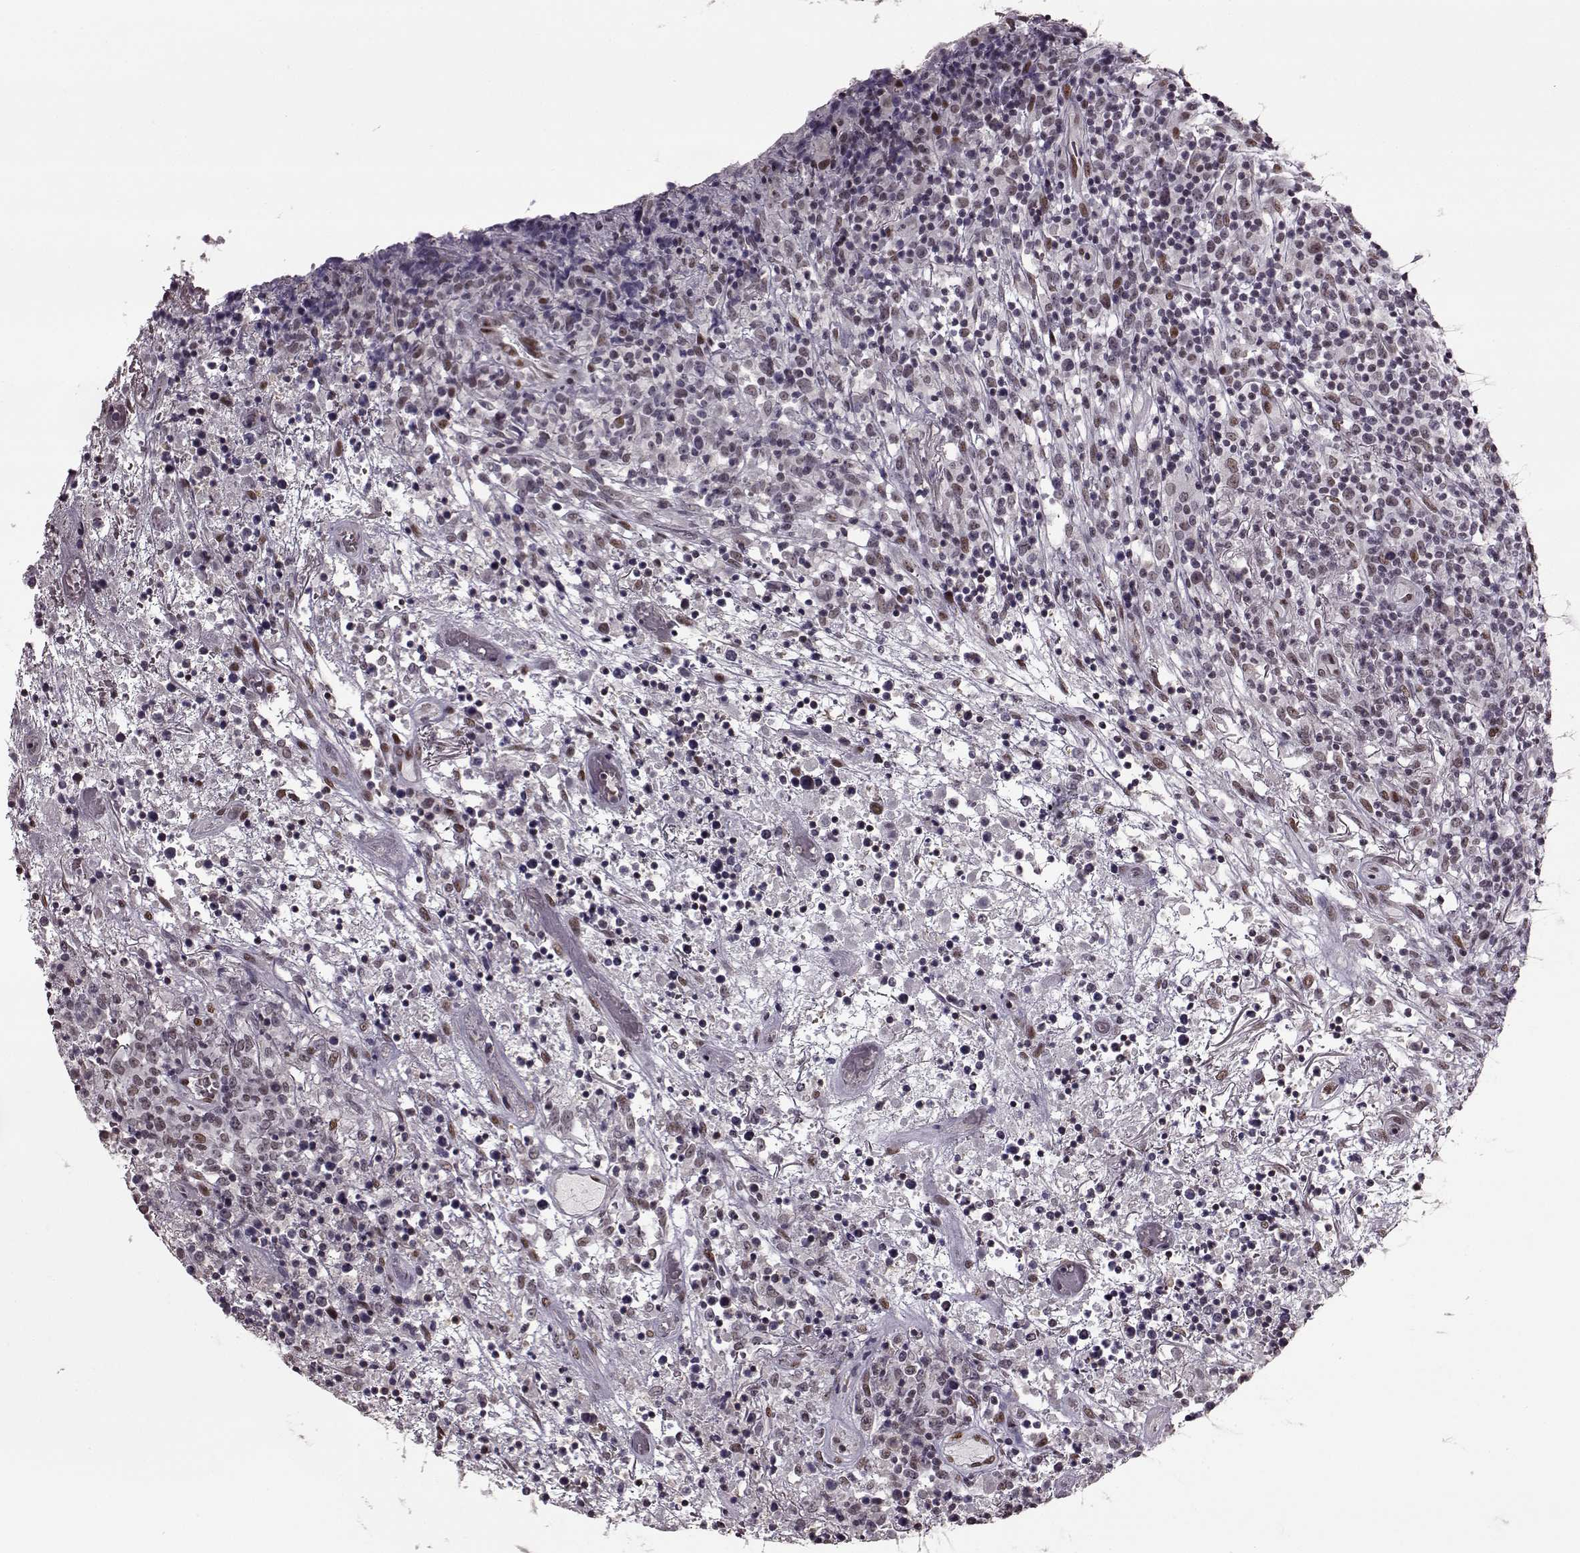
{"staining": {"intensity": "negative", "quantity": "none", "location": "none"}, "tissue": "lymphoma", "cell_type": "Tumor cells", "image_type": "cancer", "snomed": [{"axis": "morphology", "description": "Malignant lymphoma, non-Hodgkin's type, High grade"}, {"axis": "topography", "description": "Lung"}], "caption": "Immunohistochemistry histopathology image of neoplastic tissue: lymphoma stained with DAB (3,3'-diaminobenzidine) shows no significant protein staining in tumor cells. (DAB (3,3'-diaminobenzidine) IHC with hematoxylin counter stain).", "gene": "FTO", "patient": {"sex": "male", "age": 79}}